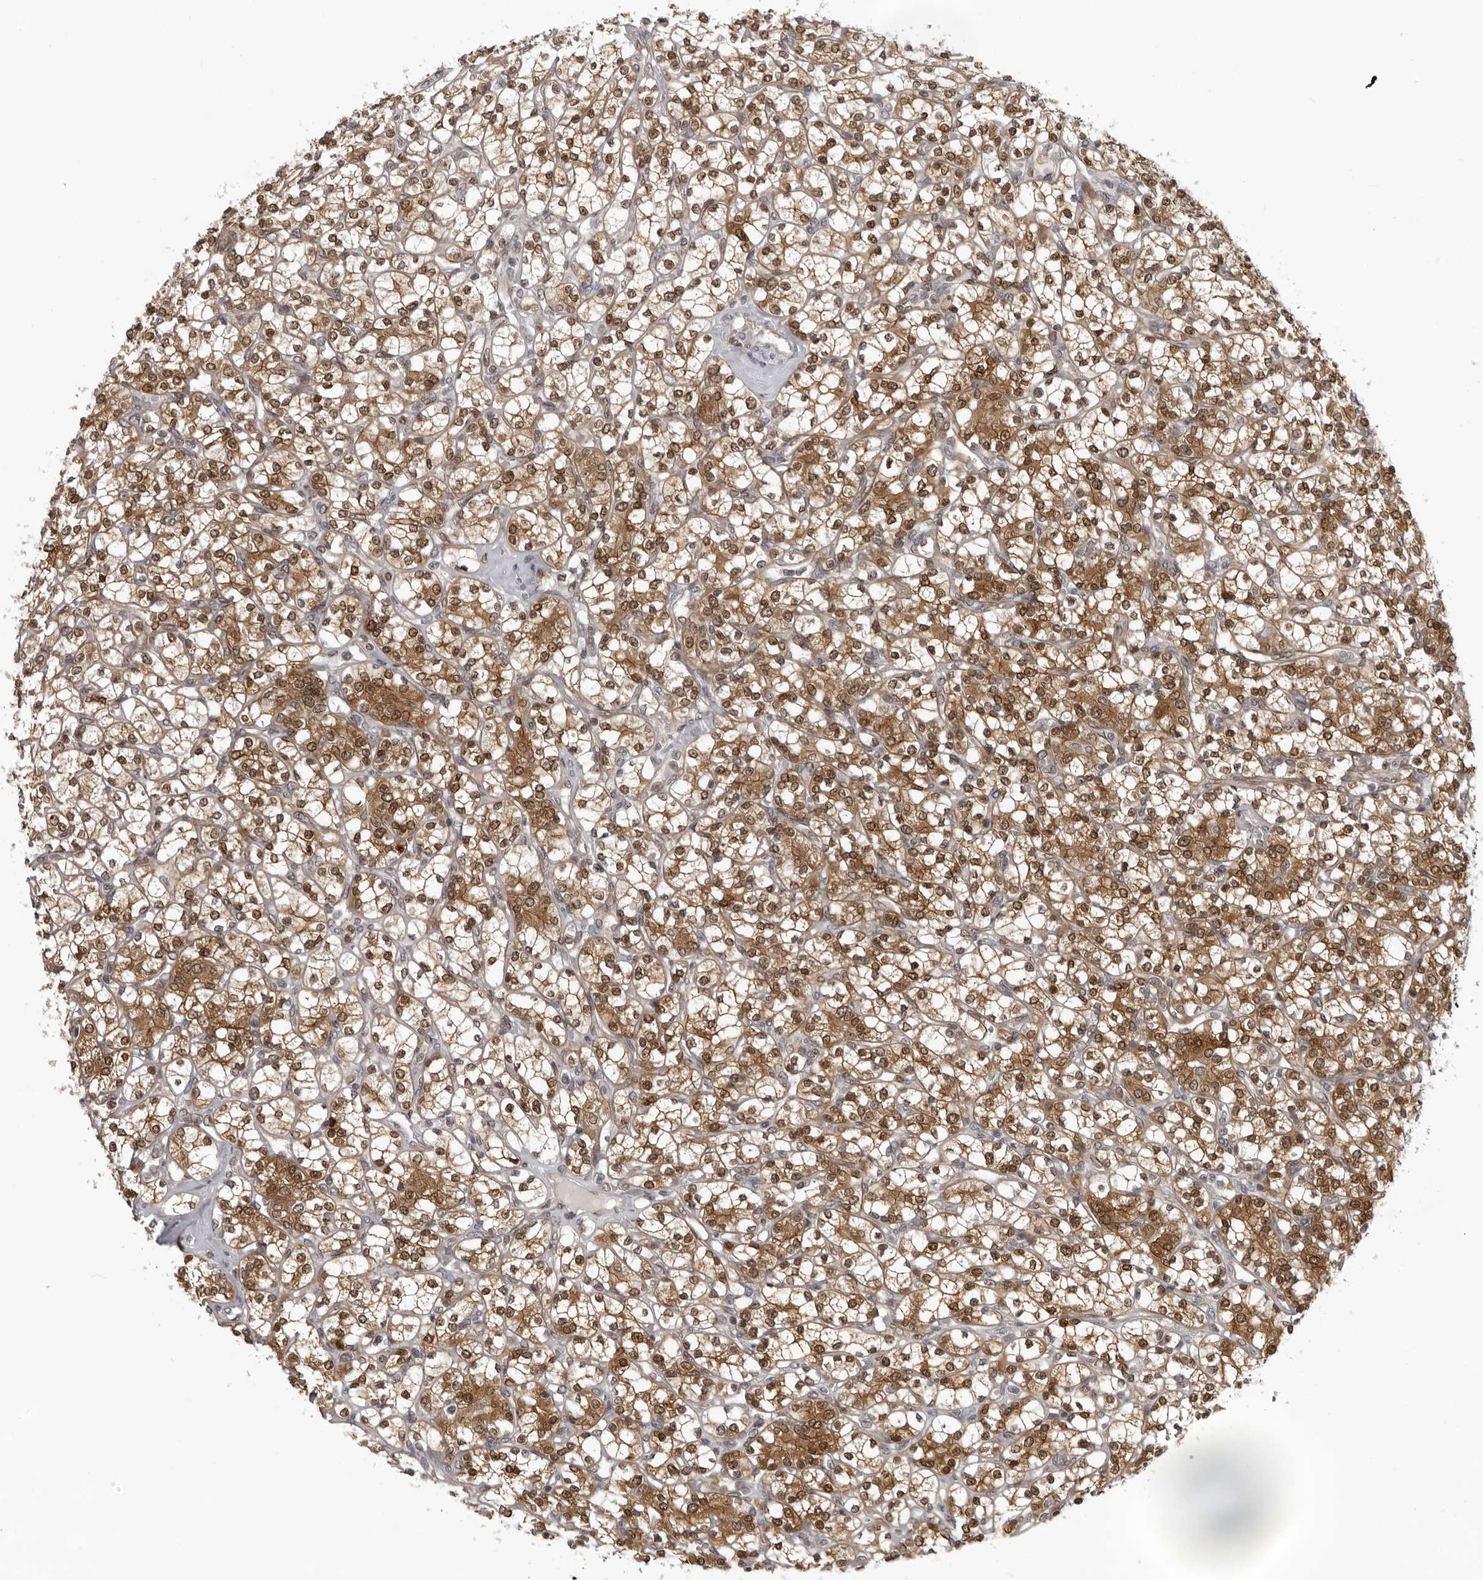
{"staining": {"intensity": "moderate", "quantity": ">75%", "location": "cytoplasmic/membranous,nuclear"}, "tissue": "renal cancer", "cell_type": "Tumor cells", "image_type": "cancer", "snomed": [{"axis": "morphology", "description": "Adenocarcinoma, NOS"}, {"axis": "topography", "description": "Kidney"}], "caption": "Renal adenocarcinoma stained with a brown dye shows moderate cytoplasmic/membranous and nuclear positive expression in about >75% of tumor cells.", "gene": "MAPK12", "patient": {"sex": "male", "age": 77}}